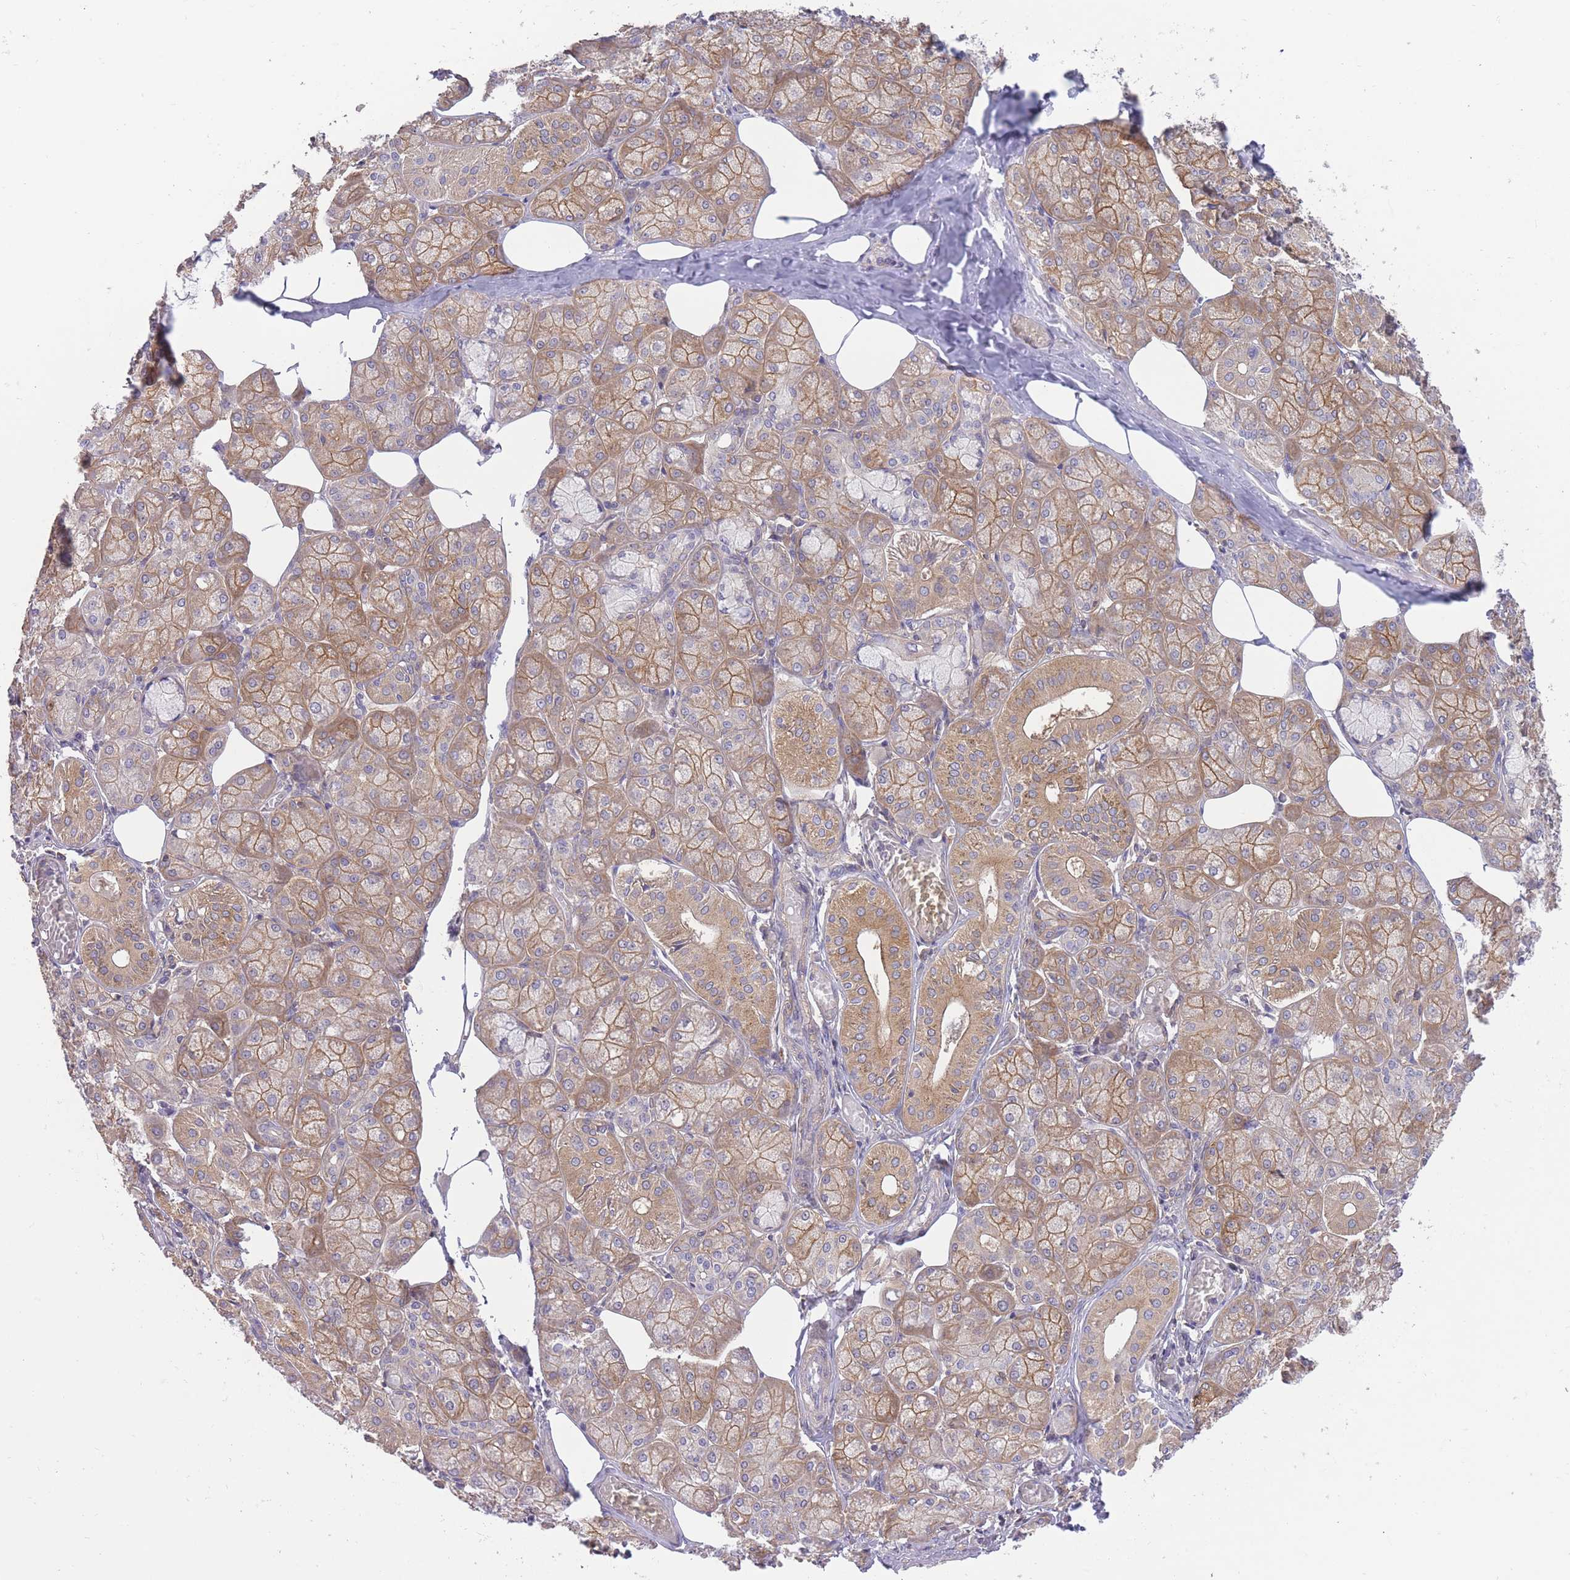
{"staining": {"intensity": "moderate", "quantity": ">75%", "location": "cytoplasmic/membranous"}, "tissue": "salivary gland", "cell_type": "Glandular cells", "image_type": "normal", "snomed": [{"axis": "morphology", "description": "Normal tissue, NOS"}, {"axis": "topography", "description": "Salivary gland"}], "caption": "This image demonstrates IHC staining of unremarkable salivary gland, with medium moderate cytoplasmic/membranous expression in about >75% of glandular cells.", "gene": "PRKAR1A", "patient": {"sex": "male", "age": 74}}